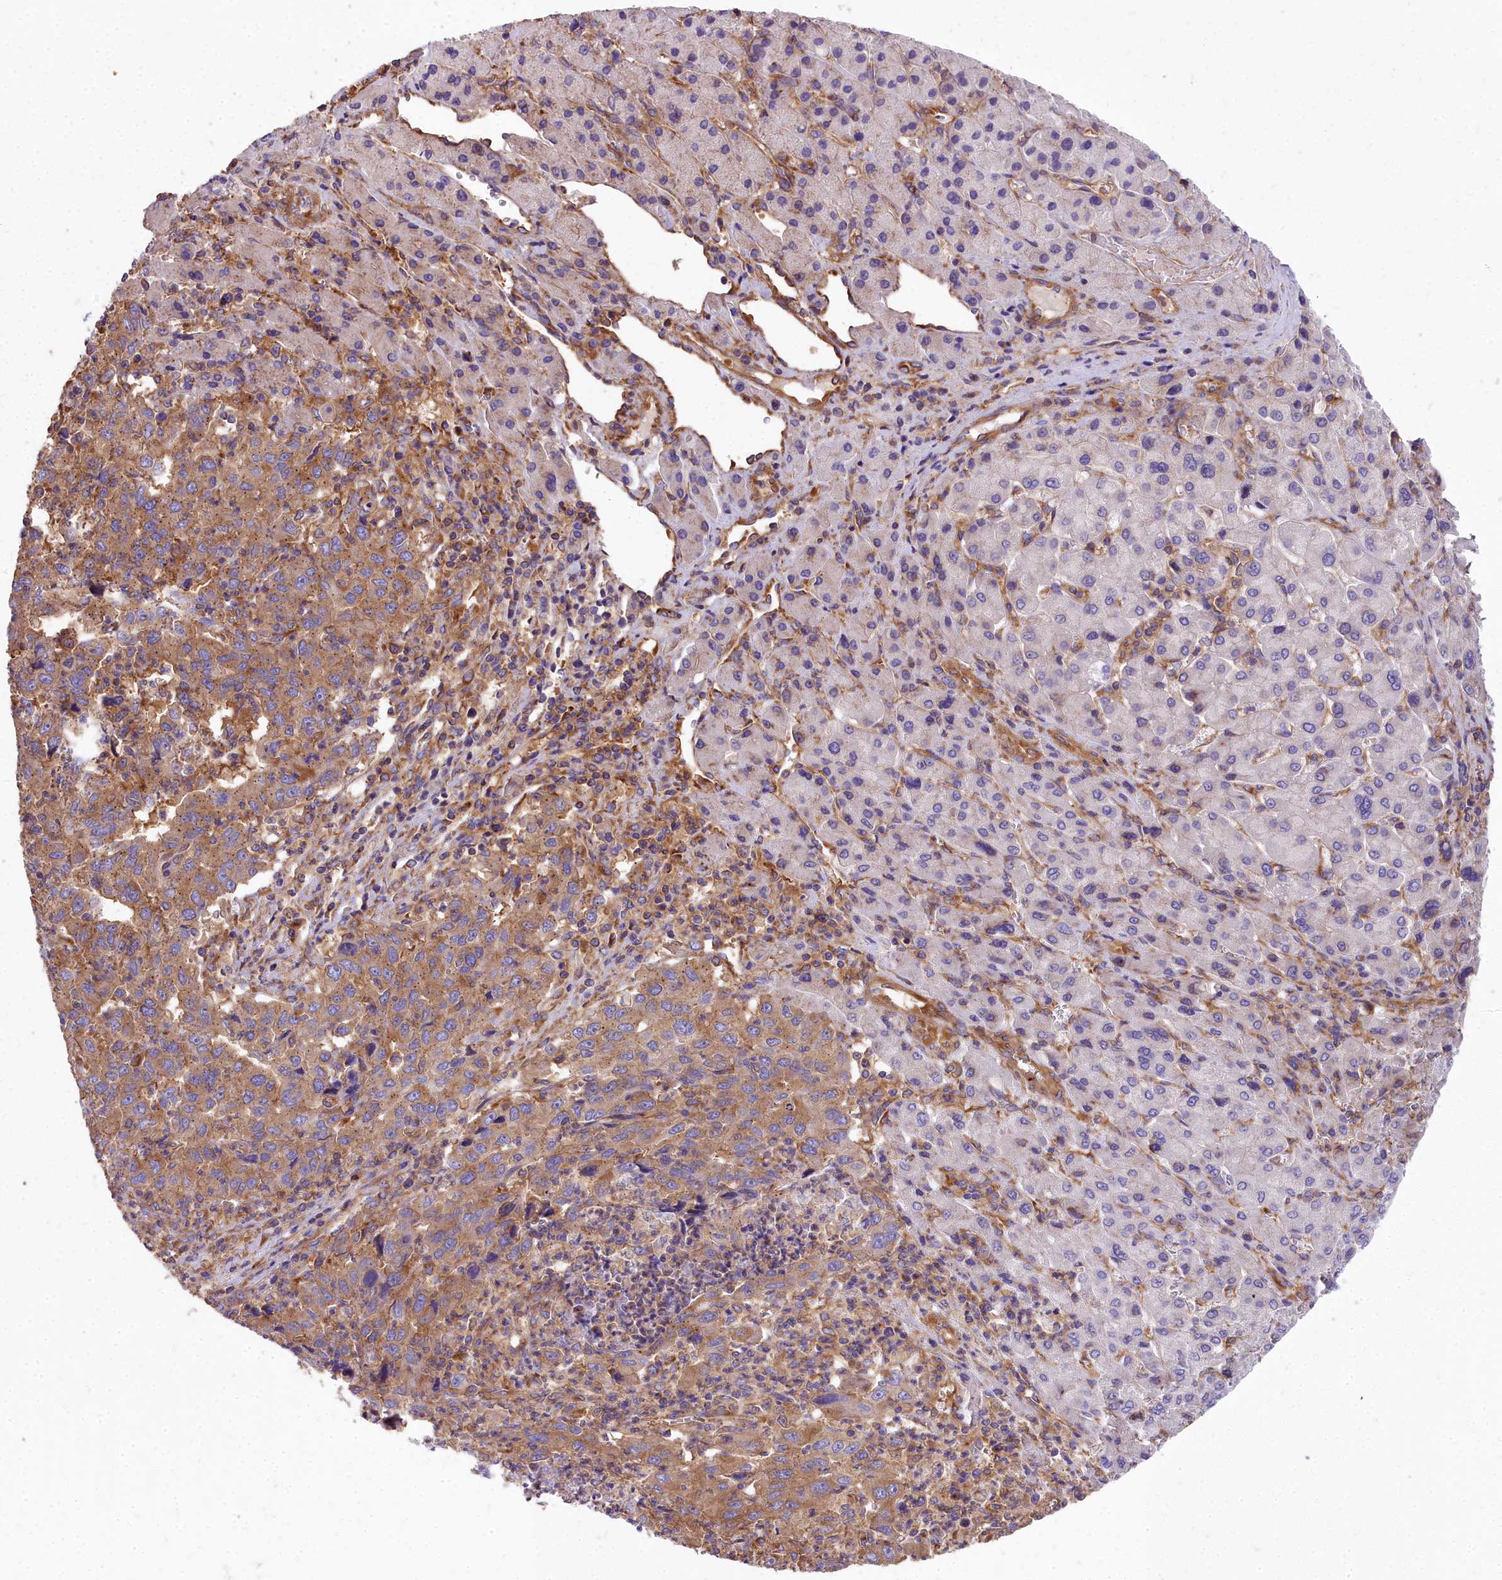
{"staining": {"intensity": "moderate", "quantity": "25%-75%", "location": "cytoplasmic/membranous"}, "tissue": "liver cancer", "cell_type": "Tumor cells", "image_type": "cancer", "snomed": [{"axis": "morphology", "description": "Carcinoma, Hepatocellular, NOS"}, {"axis": "topography", "description": "Liver"}], "caption": "The immunohistochemical stain shows moderate cytoplasmic/membranous positivity in tumor cells of liver cancer tissue.", "gene": "DCTN3", "patient": {"sex": "male", "age": 63}}